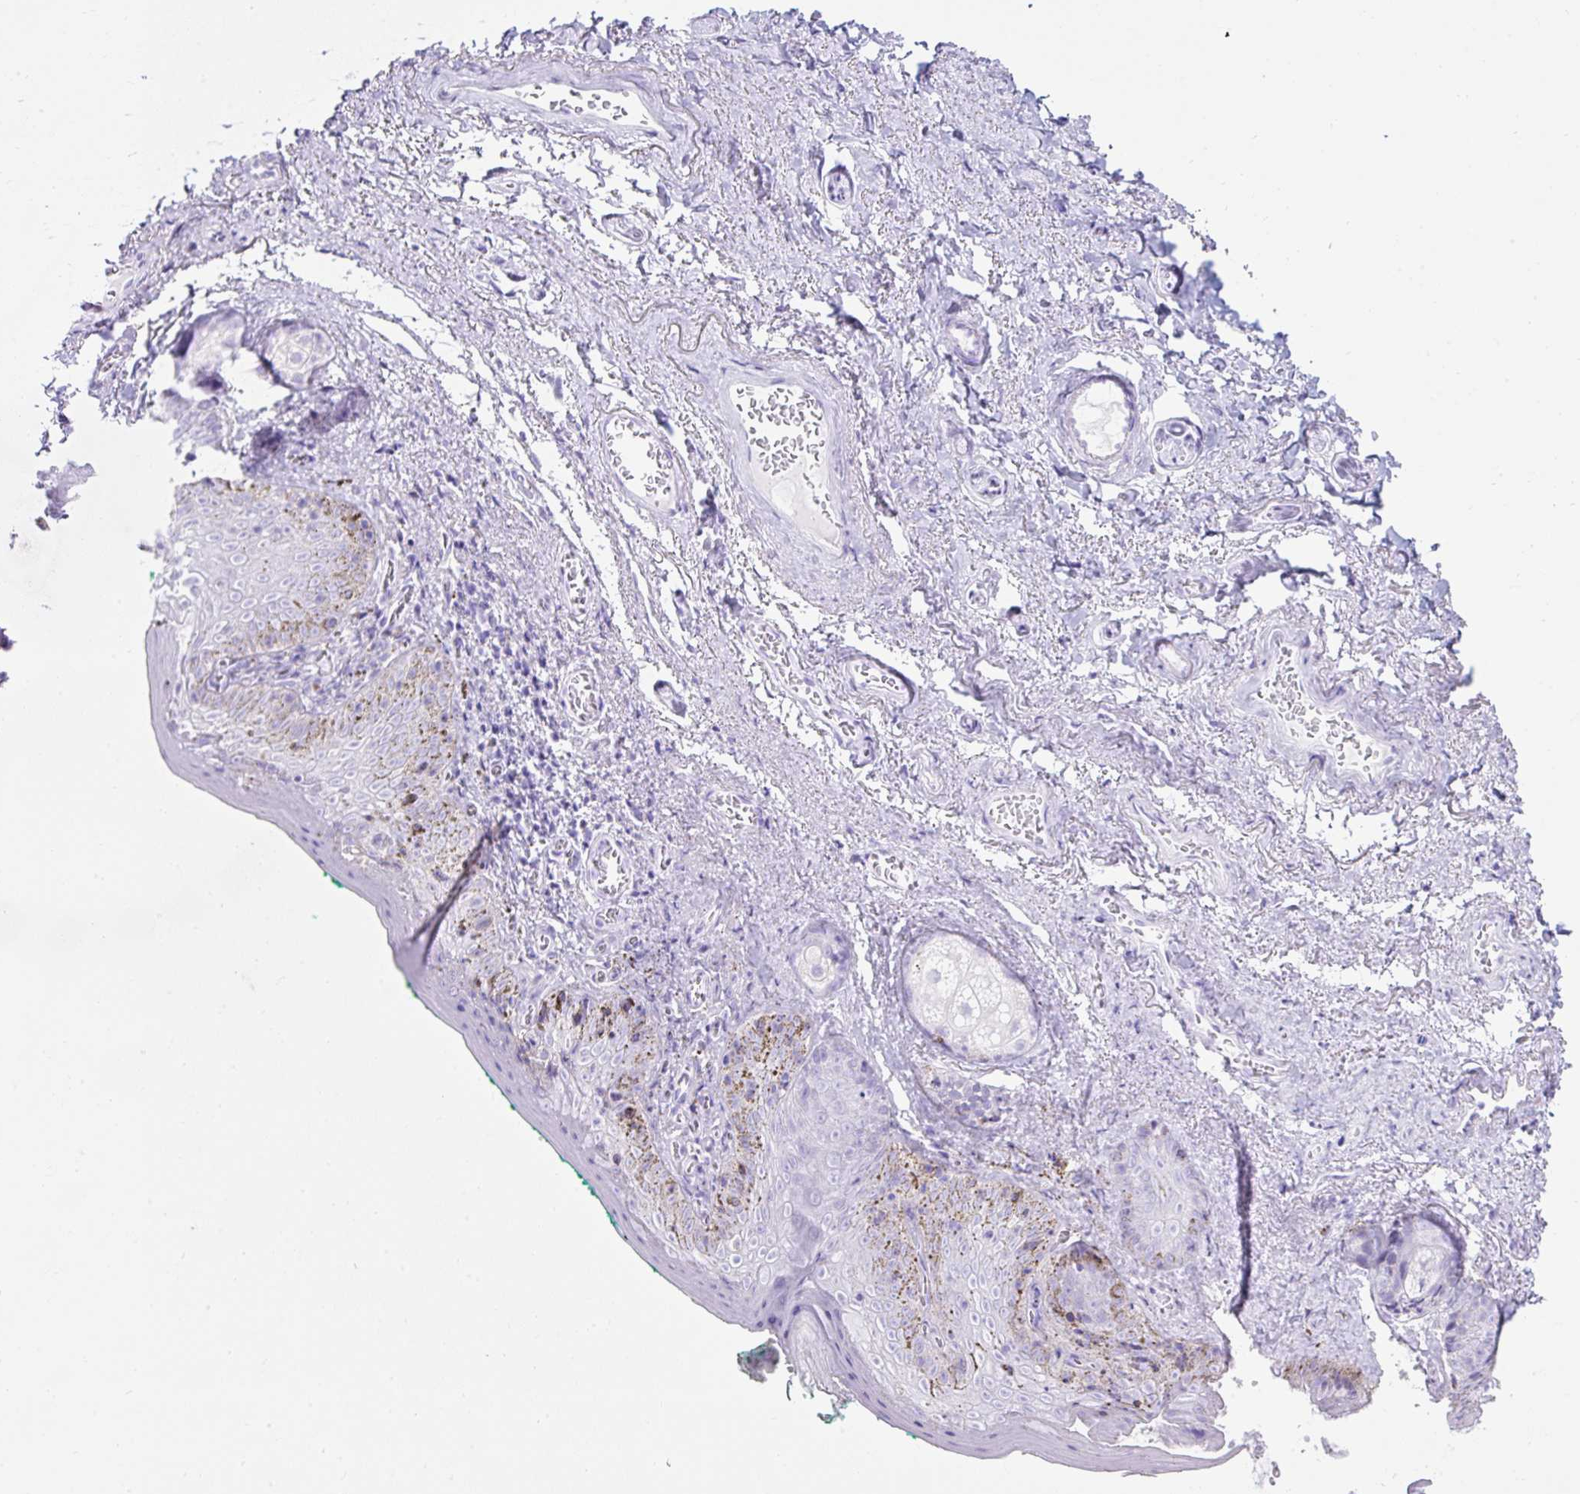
{"staining": {"intensity": "negative", "quantity": "none", "location": "none"}, "tissue": "vagina", "cell_type": "Squamous epithelial cells", "image_type": "normal", "snomed": [{"axis": "morphology", "description": "Normal tissue, NOS"}, {"axis": "topography", "description": "Vulva"}, {"axis": "topography", "description": "Vagina"}, {"axis": "topography", "description": "Peripheral nerve tissue"}], "caption": "DAB immunohistochemical staining of normal human vagina shows no significant staining in squamous epithelial cells.", "gene": "KRT12", "patient": {"sex": "female", "age": 66}}